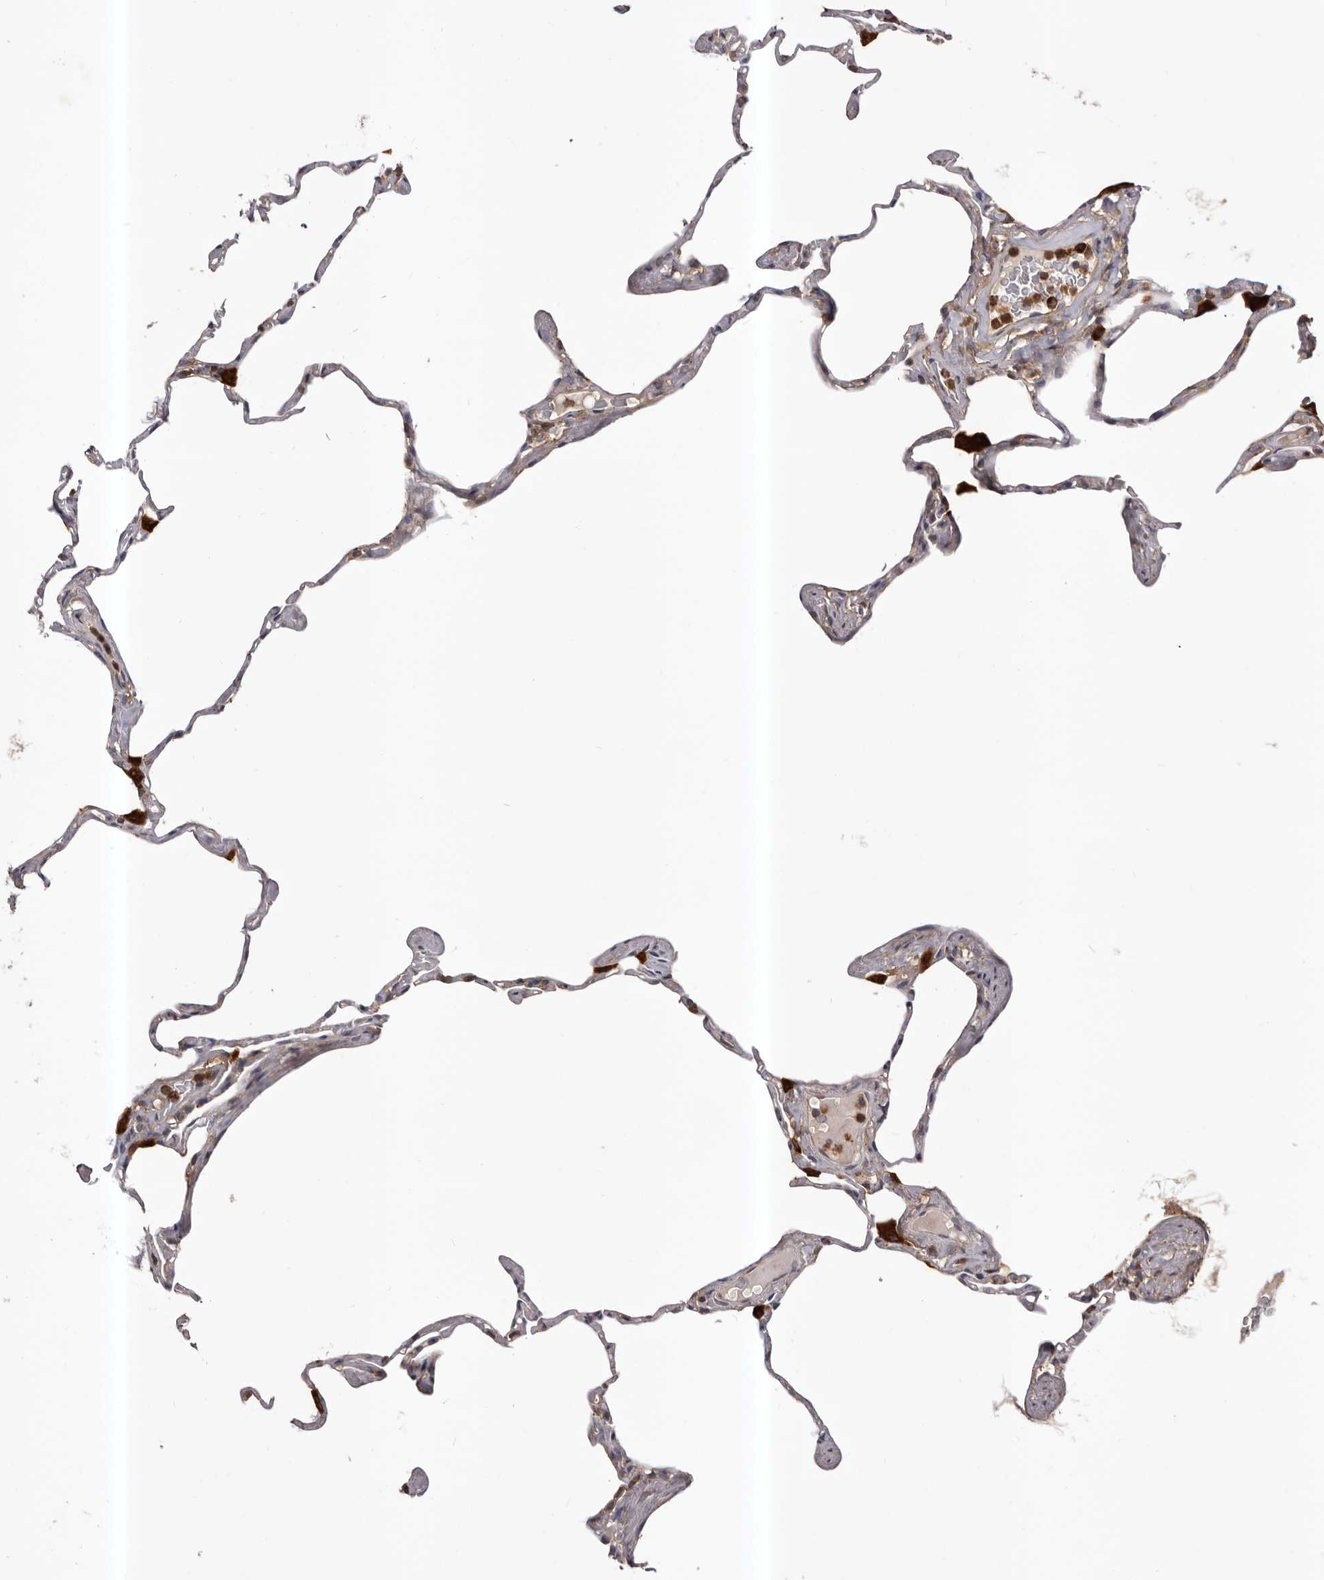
{"staining": {"intensity": "moderate", "quantity": "<25%", "location": "cytoplasmic/membranous"}, "tissue": "lung", "cell_type": "Alveolar cells", "image_type": "normal", "snomed": [{"axis": "morphology", "description": "Normal tissue, NOS"}, {"axis": "topography", "description": "Lung"}], "caption": "This image displays immunohistochemistry (IHC) staining of normal lung, with low moderate cytoplasmic/membranous positivity in approximately <25% of alveolar cells.", "gene": "GLIPR2", "patient": {"sex": "male", "age": 65}}